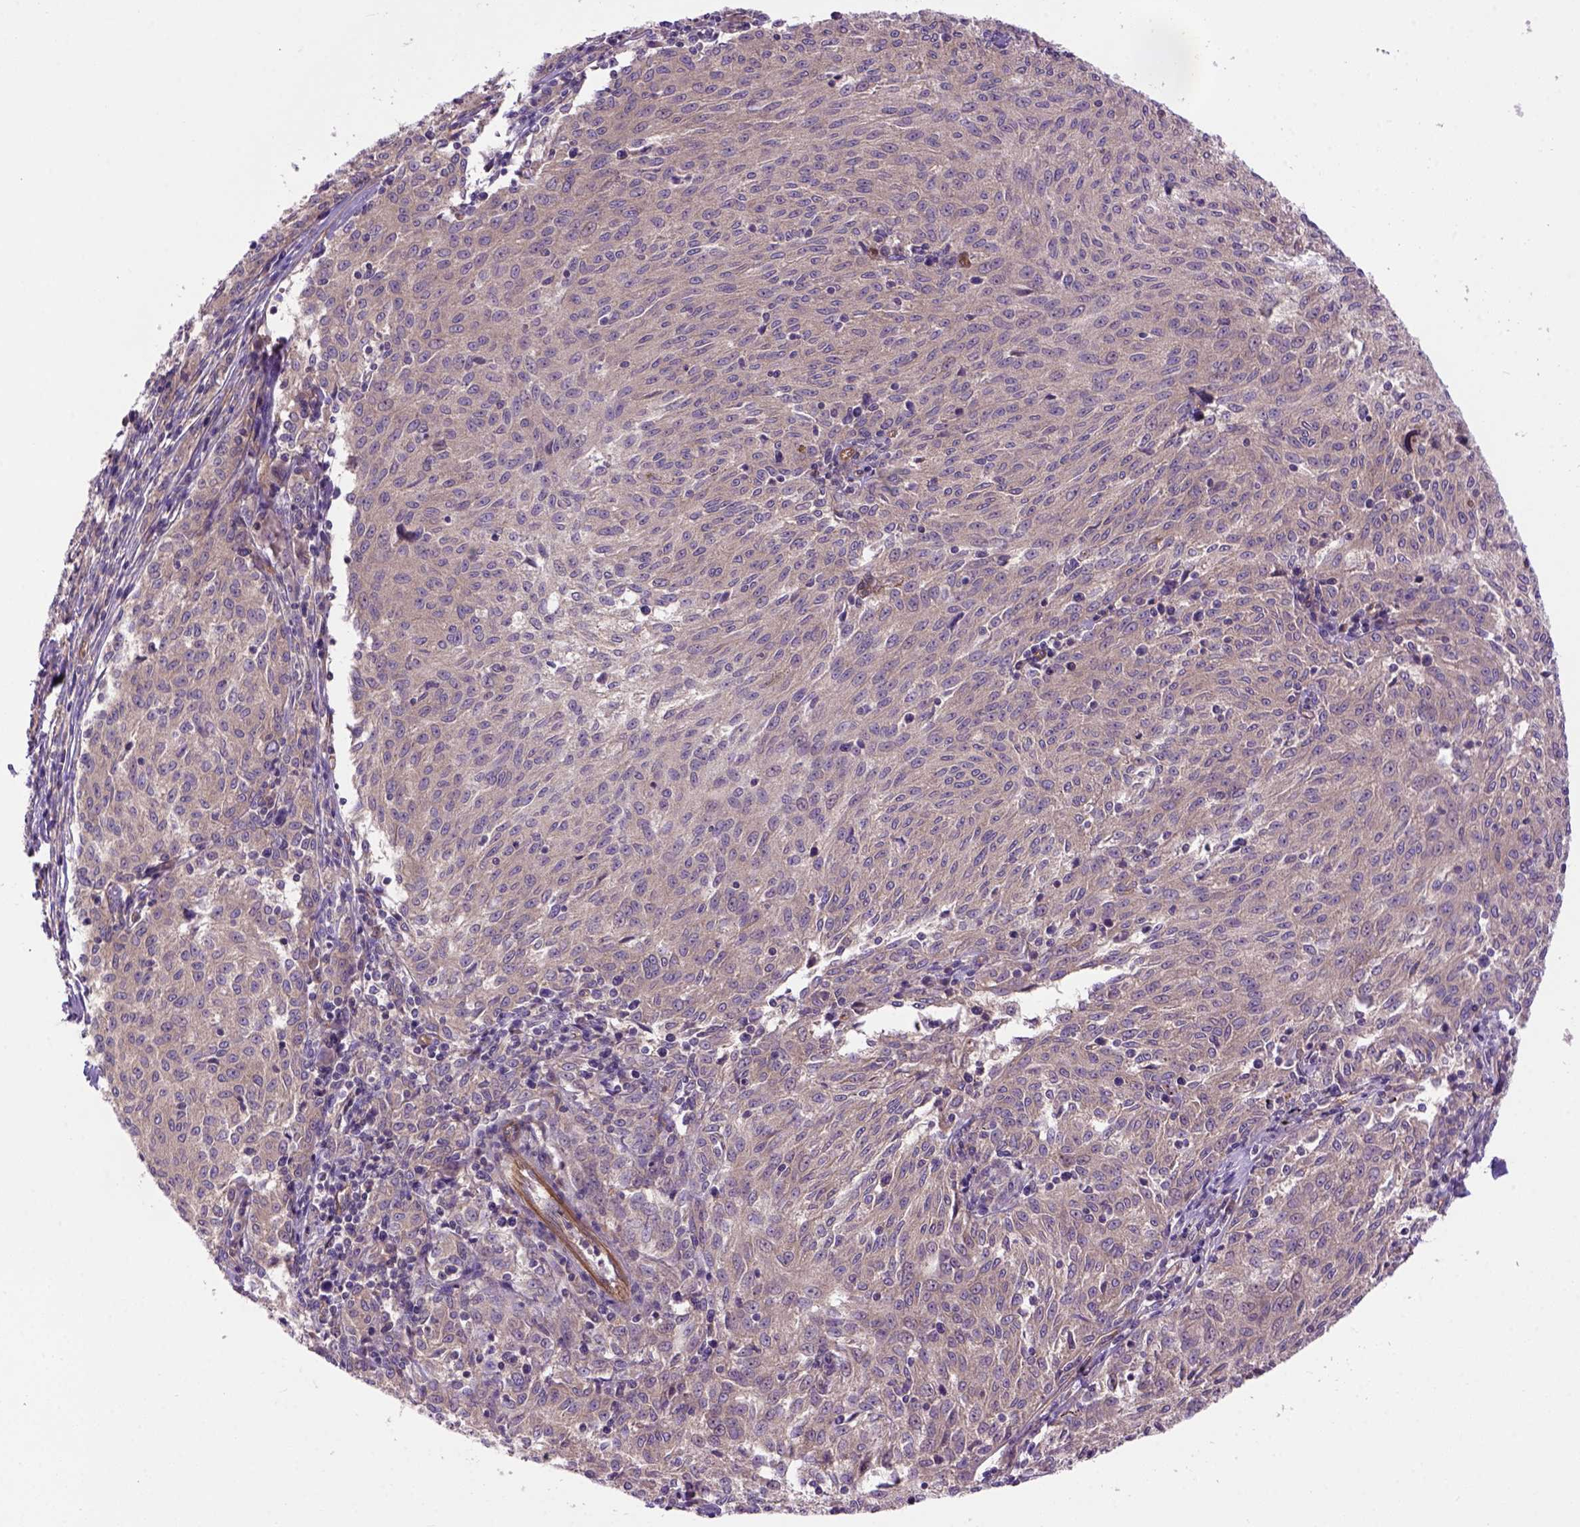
{"staining": {"intensity": "negative", "quantity": "none", "location": "none"}, "tissue": "melanoma", "cell_type": "Tumor cells", "image_type": "cancer", "snomed": [{"axis": "morphology", "description": "Malignant melanoma, NOS"}, {"axis": "topography", "description": "Skin"}], "caption": "This is an IHC micrograph of melanoma. There is no staining in tumor cells.", "gene": "CASKIN2", "patient": {"sex": "female", "age": 72}}